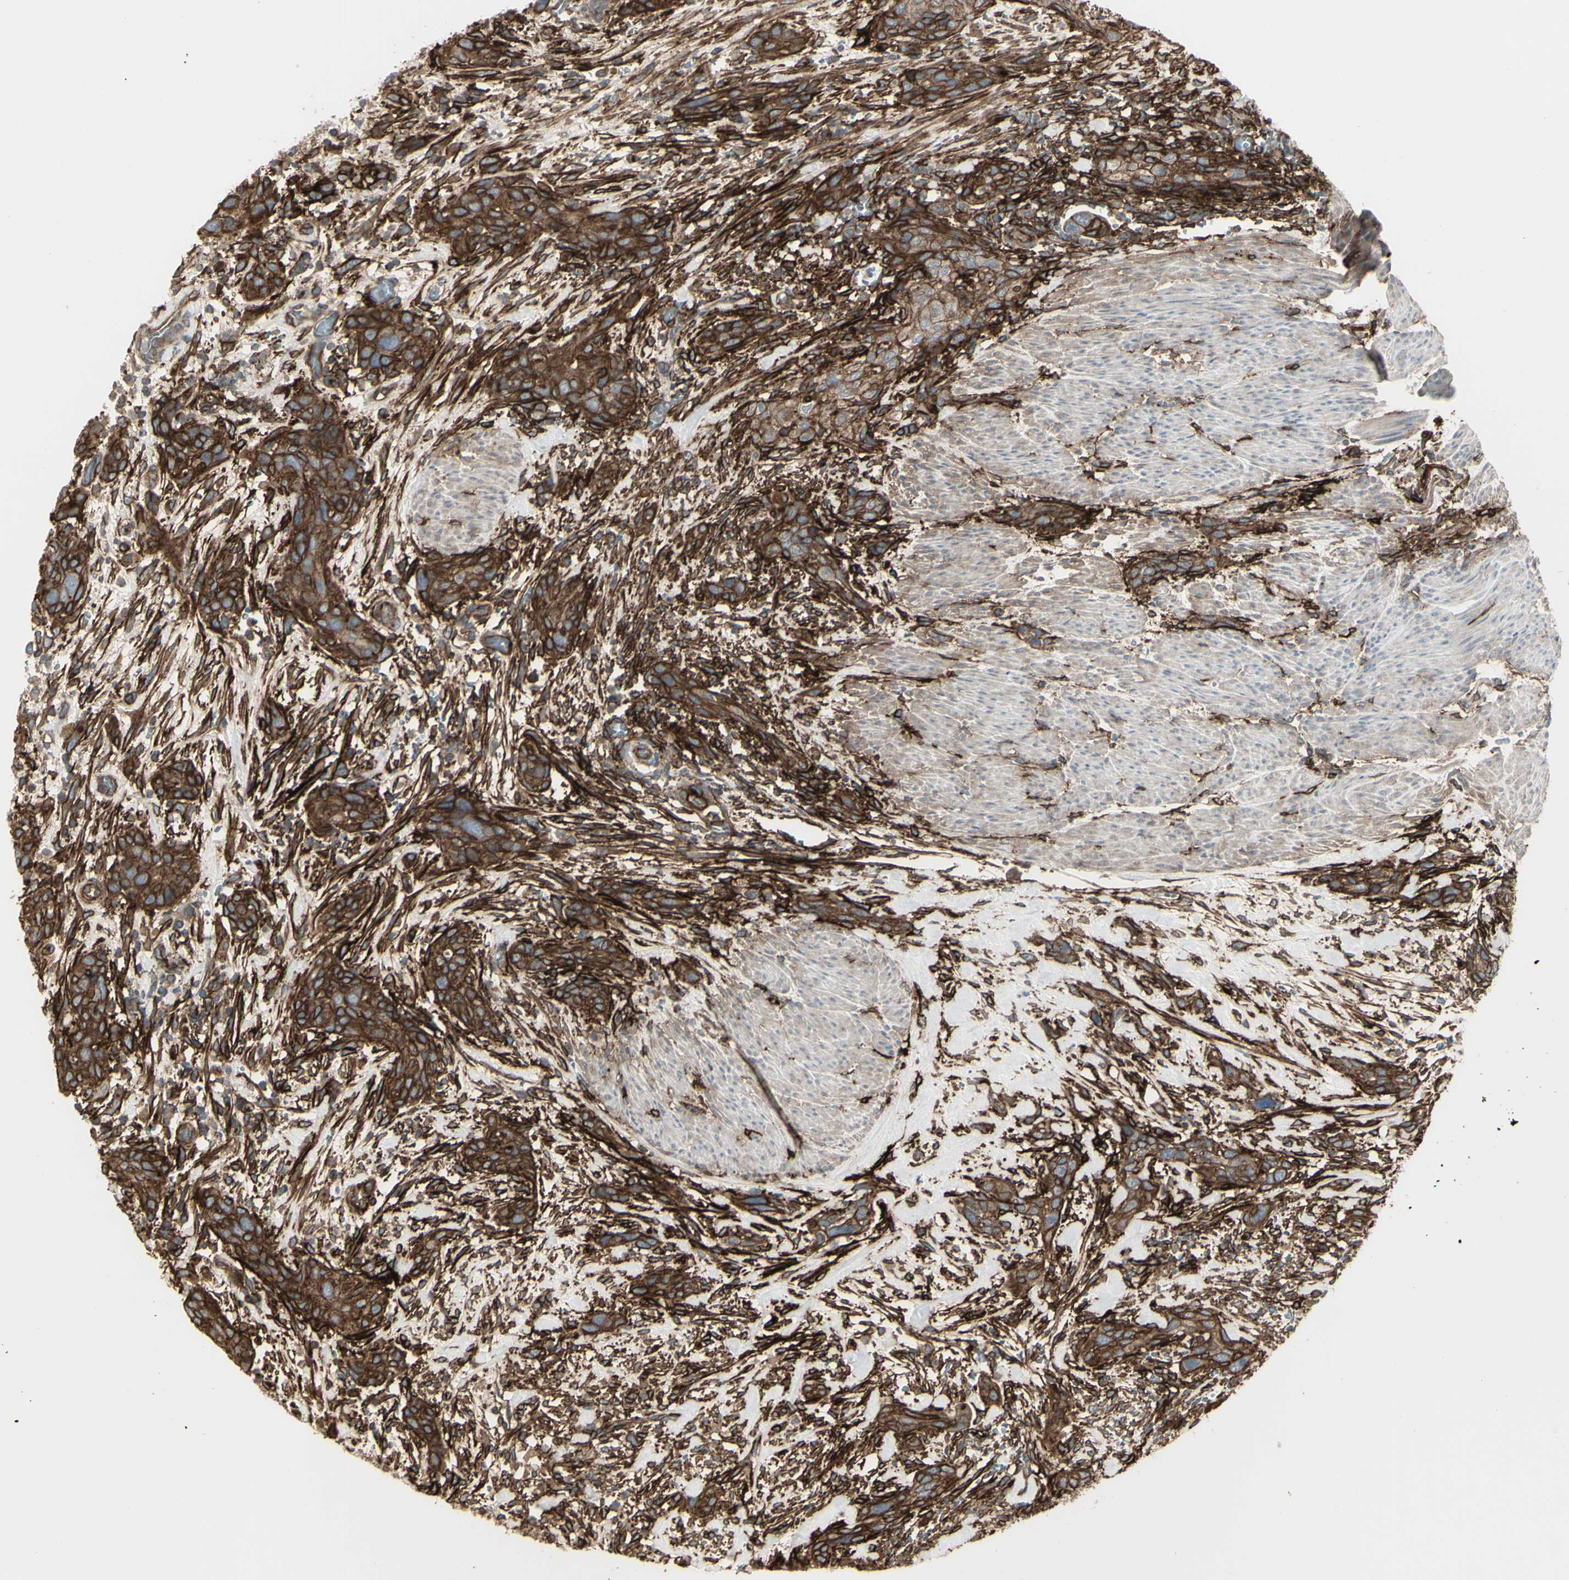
{"staining": {"intensity": "strong", "quantity": ">75%", "location": "cytoplasmic/membranous"}, "tissue": "urothelial cancer", "cell_type": "Tumor cells", "image_type": "cancer", "snomed": [{"axis": "morphology", "description": "Urothelial carcinoma, High grade"}, {"axis": "topography", "description": "Urinary bladder"}], "caption": "IHC micrograph of neoplastic tissue: urothelial cancer stained using IHC reveals high levels of strong protein expression localized specifically in the cytoplasmic/membranous of tumor cells, appearing as a cytoplasmic/membranous brown color.", "gene": "CD276", "patient": {"sex": "male", "age": 35}}